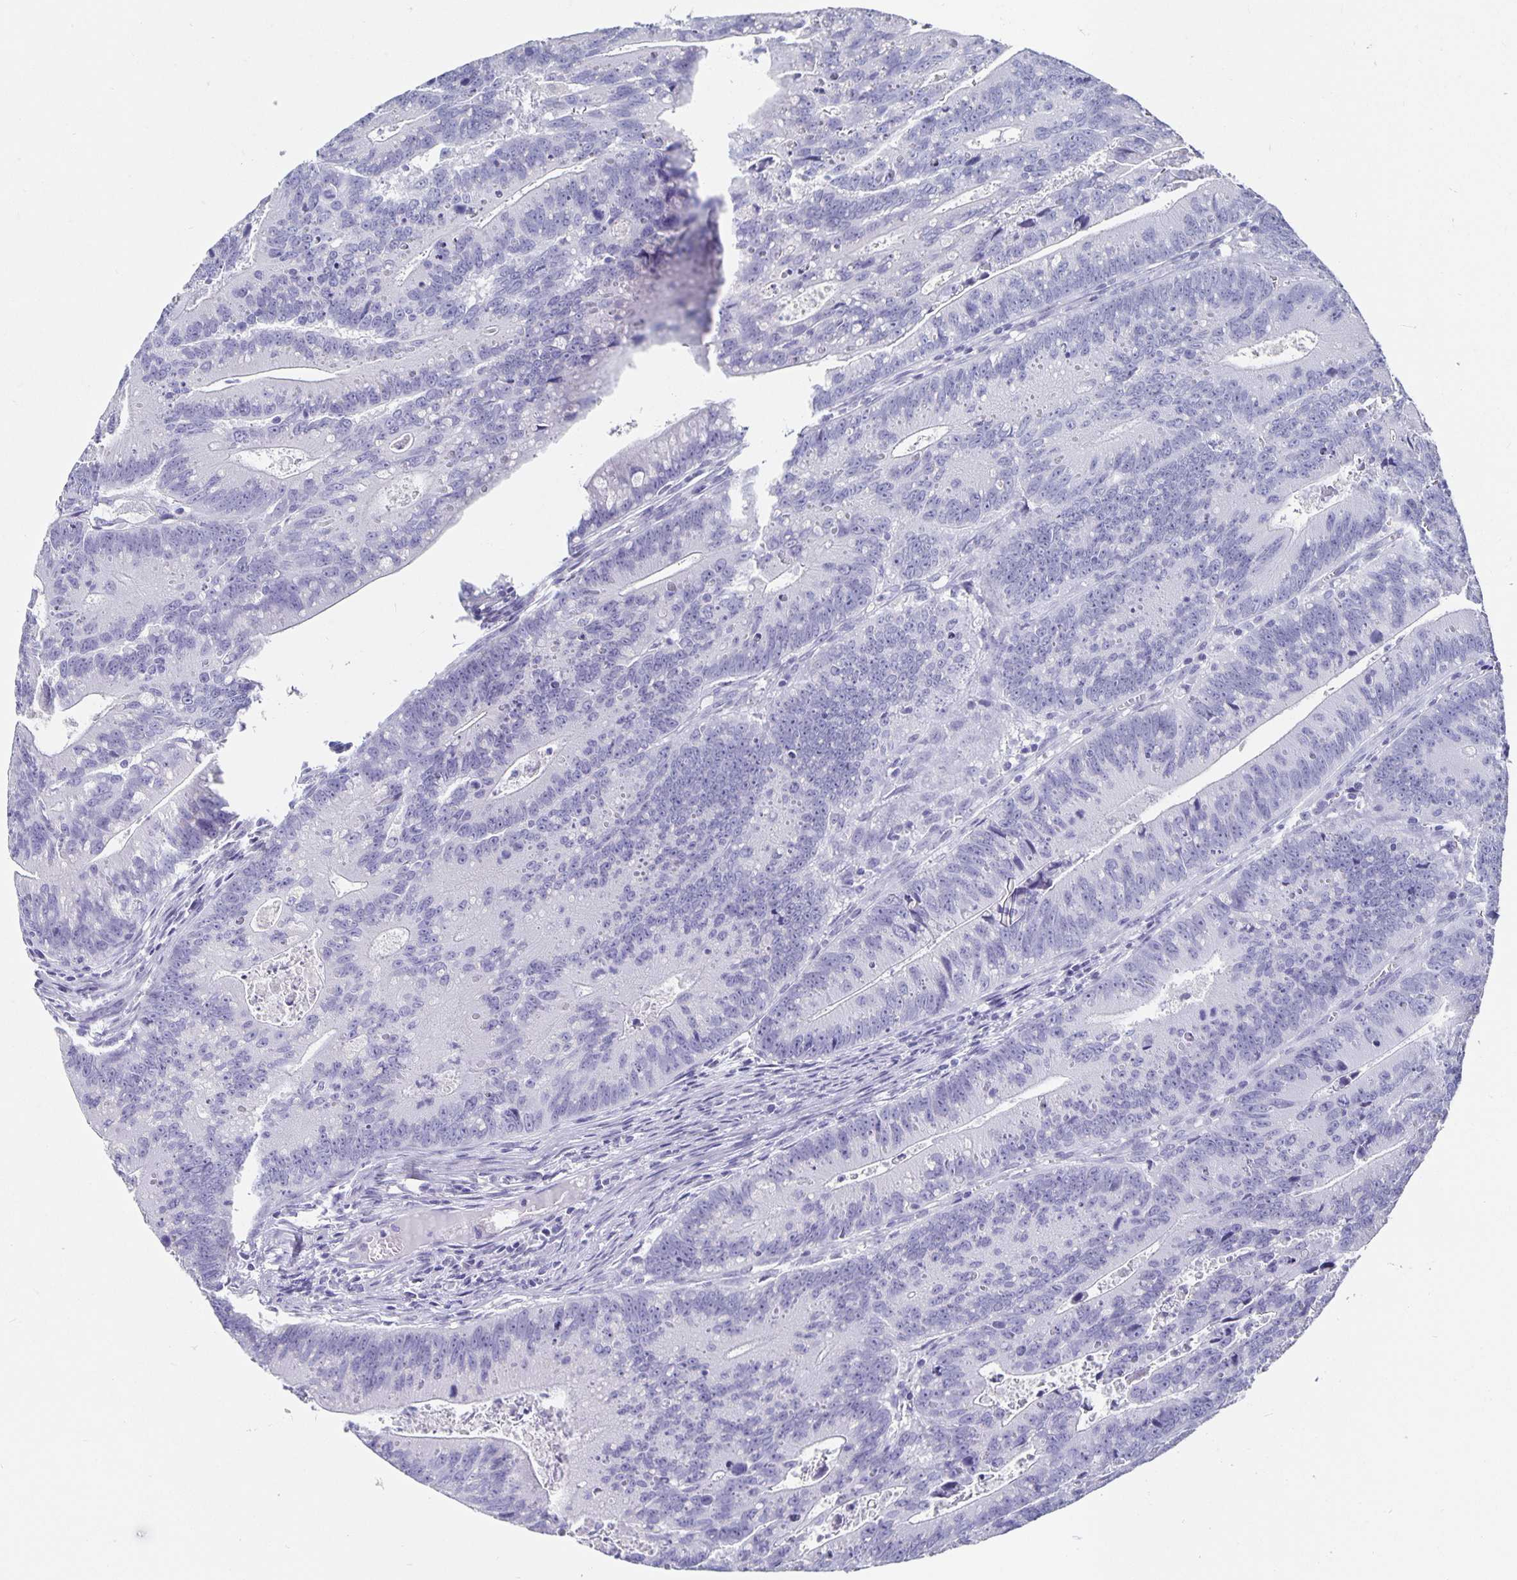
{"staining": {"intensity": "negative", "quantity": "none", "location": "none"}, "tissue": "colorectal cancer", "cell_type": "Tumor cells", "image_type": "cancer", "snomed": [{"axis": "morphology", "description": "Adenocarcinoma, NOS"}, {"axis": "topography", "description": "Rectum"}], "caption": "High power microscopy micrograph of an immunohistochemistry image of colorectal cancer, revealing no significant expression in tumor cells. (DAB (3,3'-diaminobenzidine) immunohistochemistry (IHC), high magnification).", "gene": "CHGA", "patient": {"sex": "female", "age": 81}}